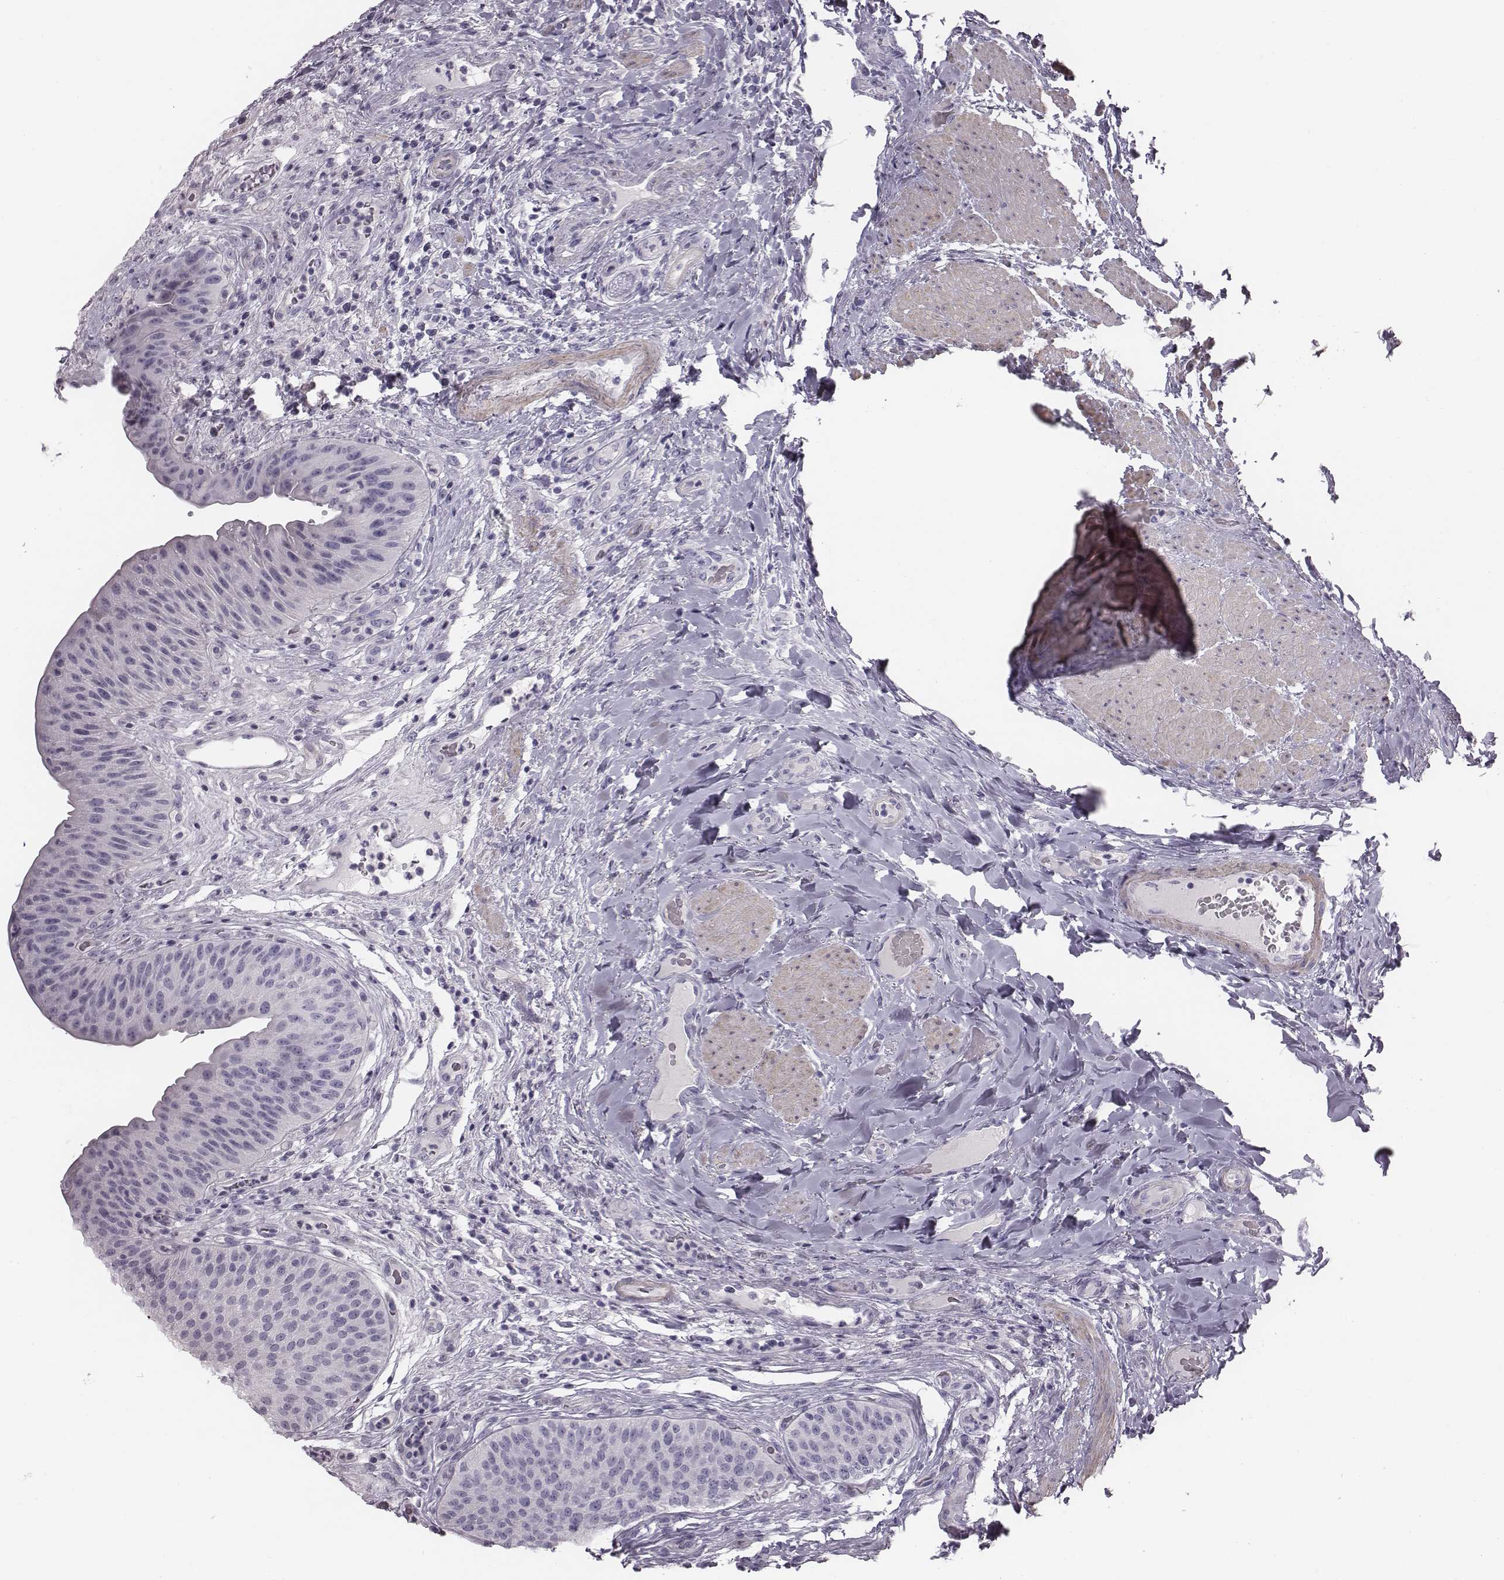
{"staining": {"intensity": "negative", "quantity": "none", "location": "none"}, "tissue": "urinary bladder", "cell_type": "Urothelial cells", "image_type": "normal", "snomed": [{"axis": "morphology", "description": "Normal tissue, NOS"}, {"axis": "topography", "description": "Urinary bladder"}], "caption": "Histopathology image shows no protein staining in urothelial cells of normal urinary bladder.", "gene": "CRISP1", "patient": {"sex": "male", "age": 66}}